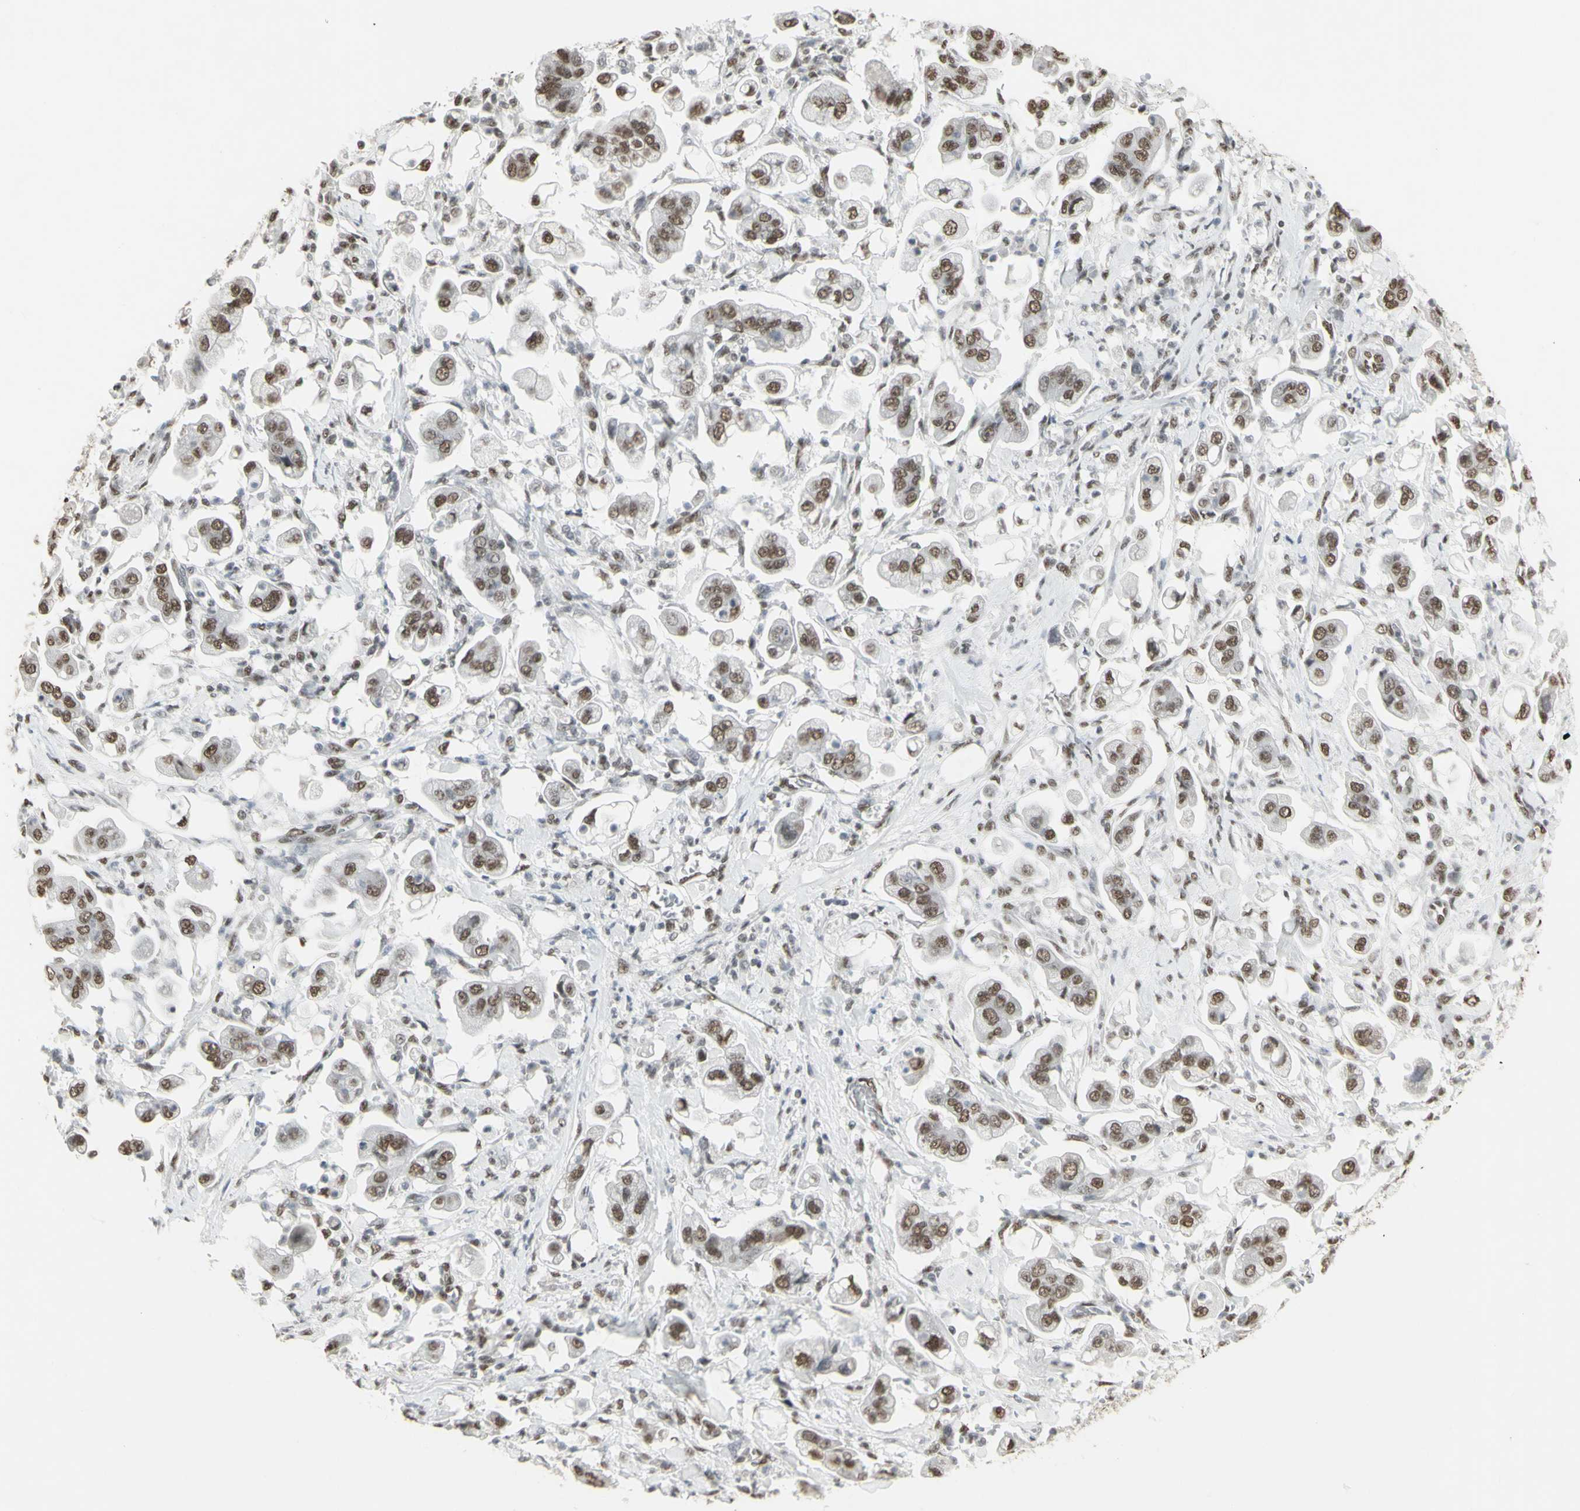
{"staining": {"intensity": "moderate", "quantity": ">75%", "location": "nuclear"}, "tissue": "stomach cancer", "cell_type": "Tumor cells", "image_type": "cancer", "snomed": [{"axis": "morphology", "description": "Adenocarcinoma, NOS"}, {"axis": "topography", "description": "Stomach"}], "caption": "High-magnification brightfield microscopy of stomach adenocarcinoma stained with DAB (3,3'-diaminobenzidine) (brown) and counterstained with hematoxylin (blue). tumor cells exhibit moderate nuclear expression is present in about>75% of cells.", "gene": "TRIM28", "patient": {"sex": "male", "age": 62}}